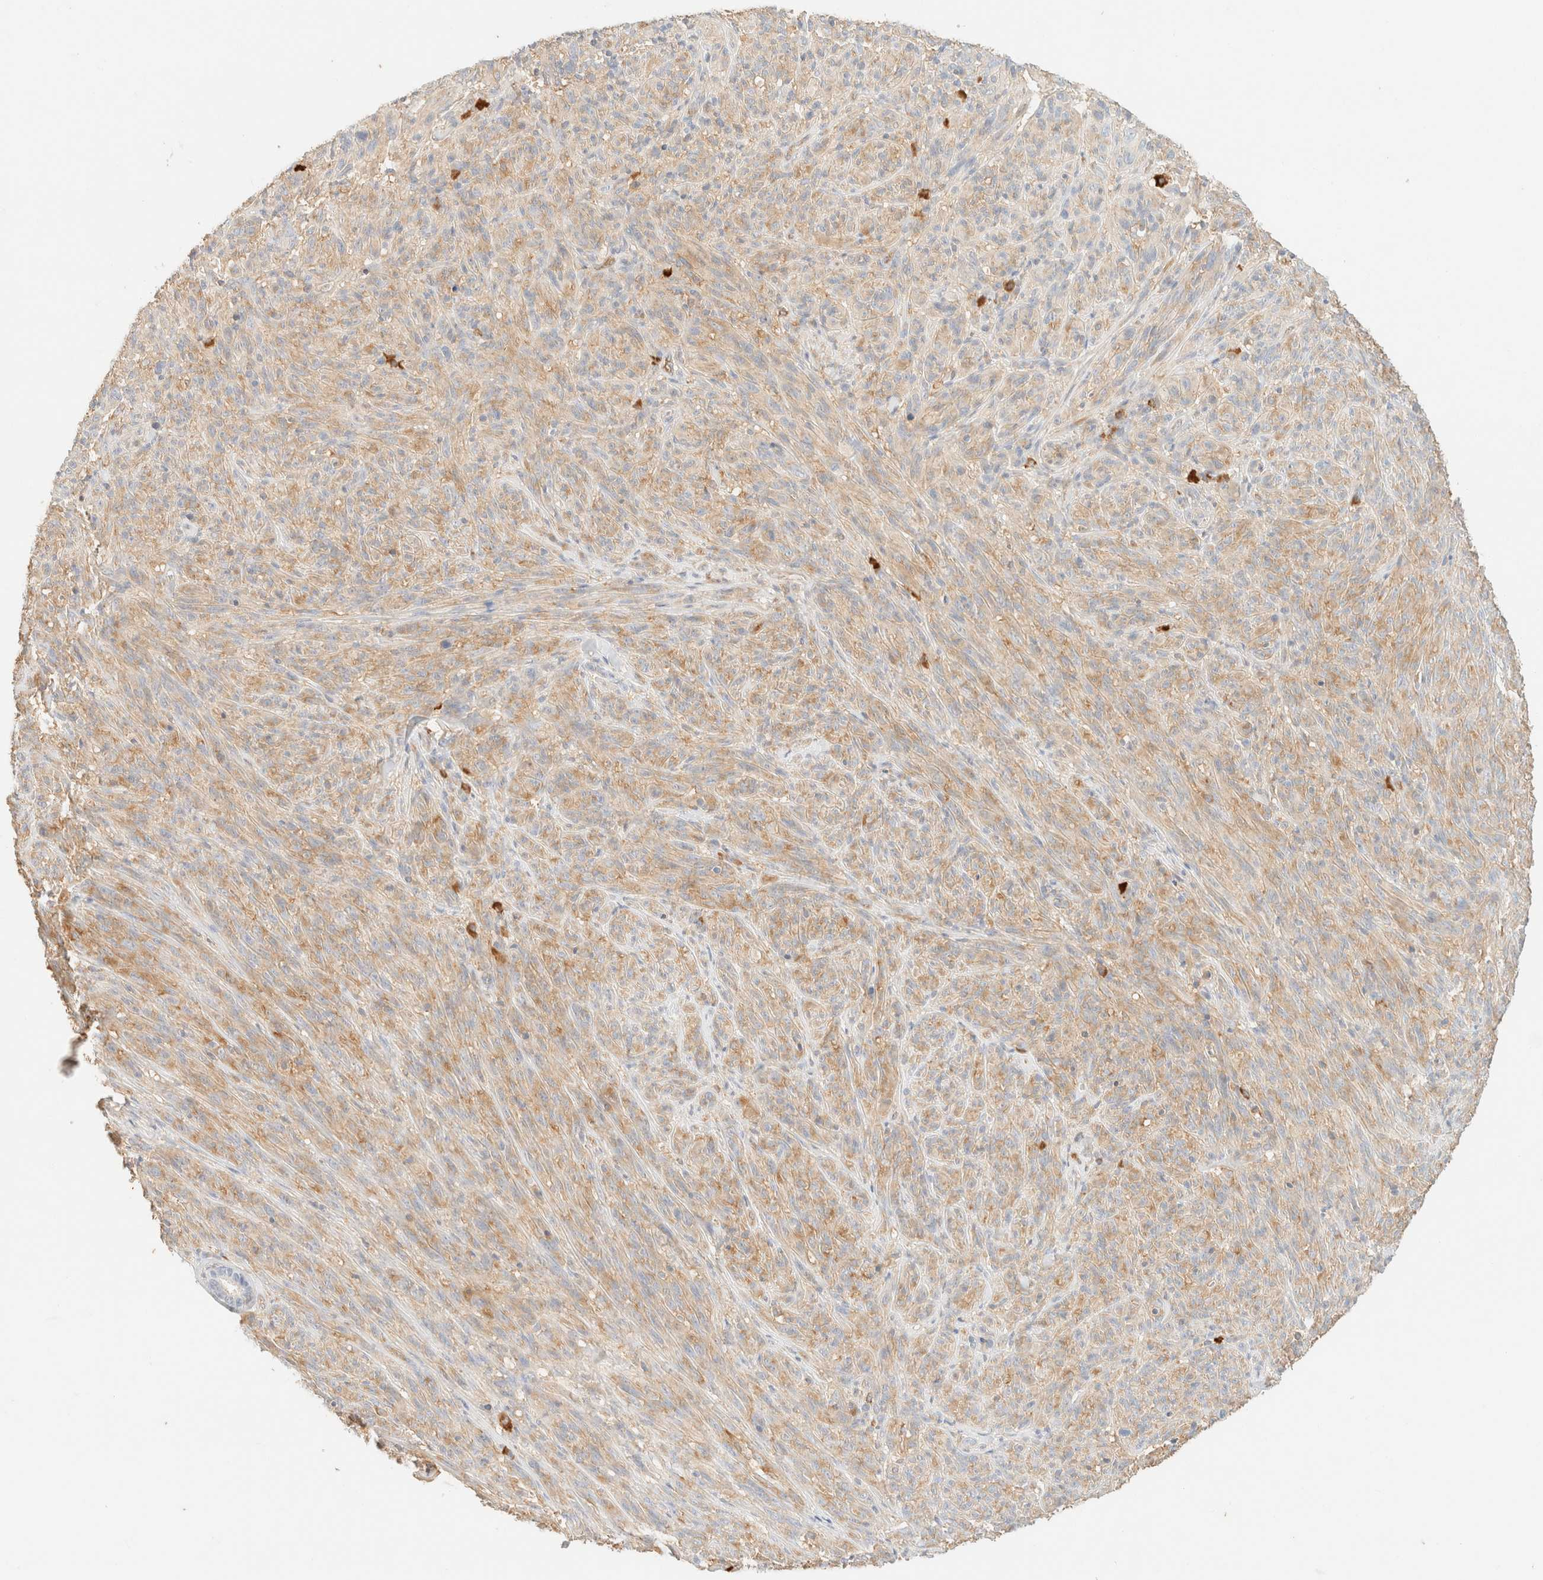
{"staining": {"intensity": "weak", "quantity": ">75%", "location": "cytoplasmic/membranous"}, "tissue": "melanoma", "cell_type": "Tumor cells", "image_type": "cancer", "snomed": [{"axis": "morphology", "description": "Malignant melanoma, NOS"}, {"axis": "topography", "description": "Skin of head"}], "caption": "Protein expression analysis of melanoma exhibits weak cytoplasmic/membranous expression in approximately >75% of tumor cells.", "gene": "FHOD1", "patient": {"sex": "male", "age": 96}}